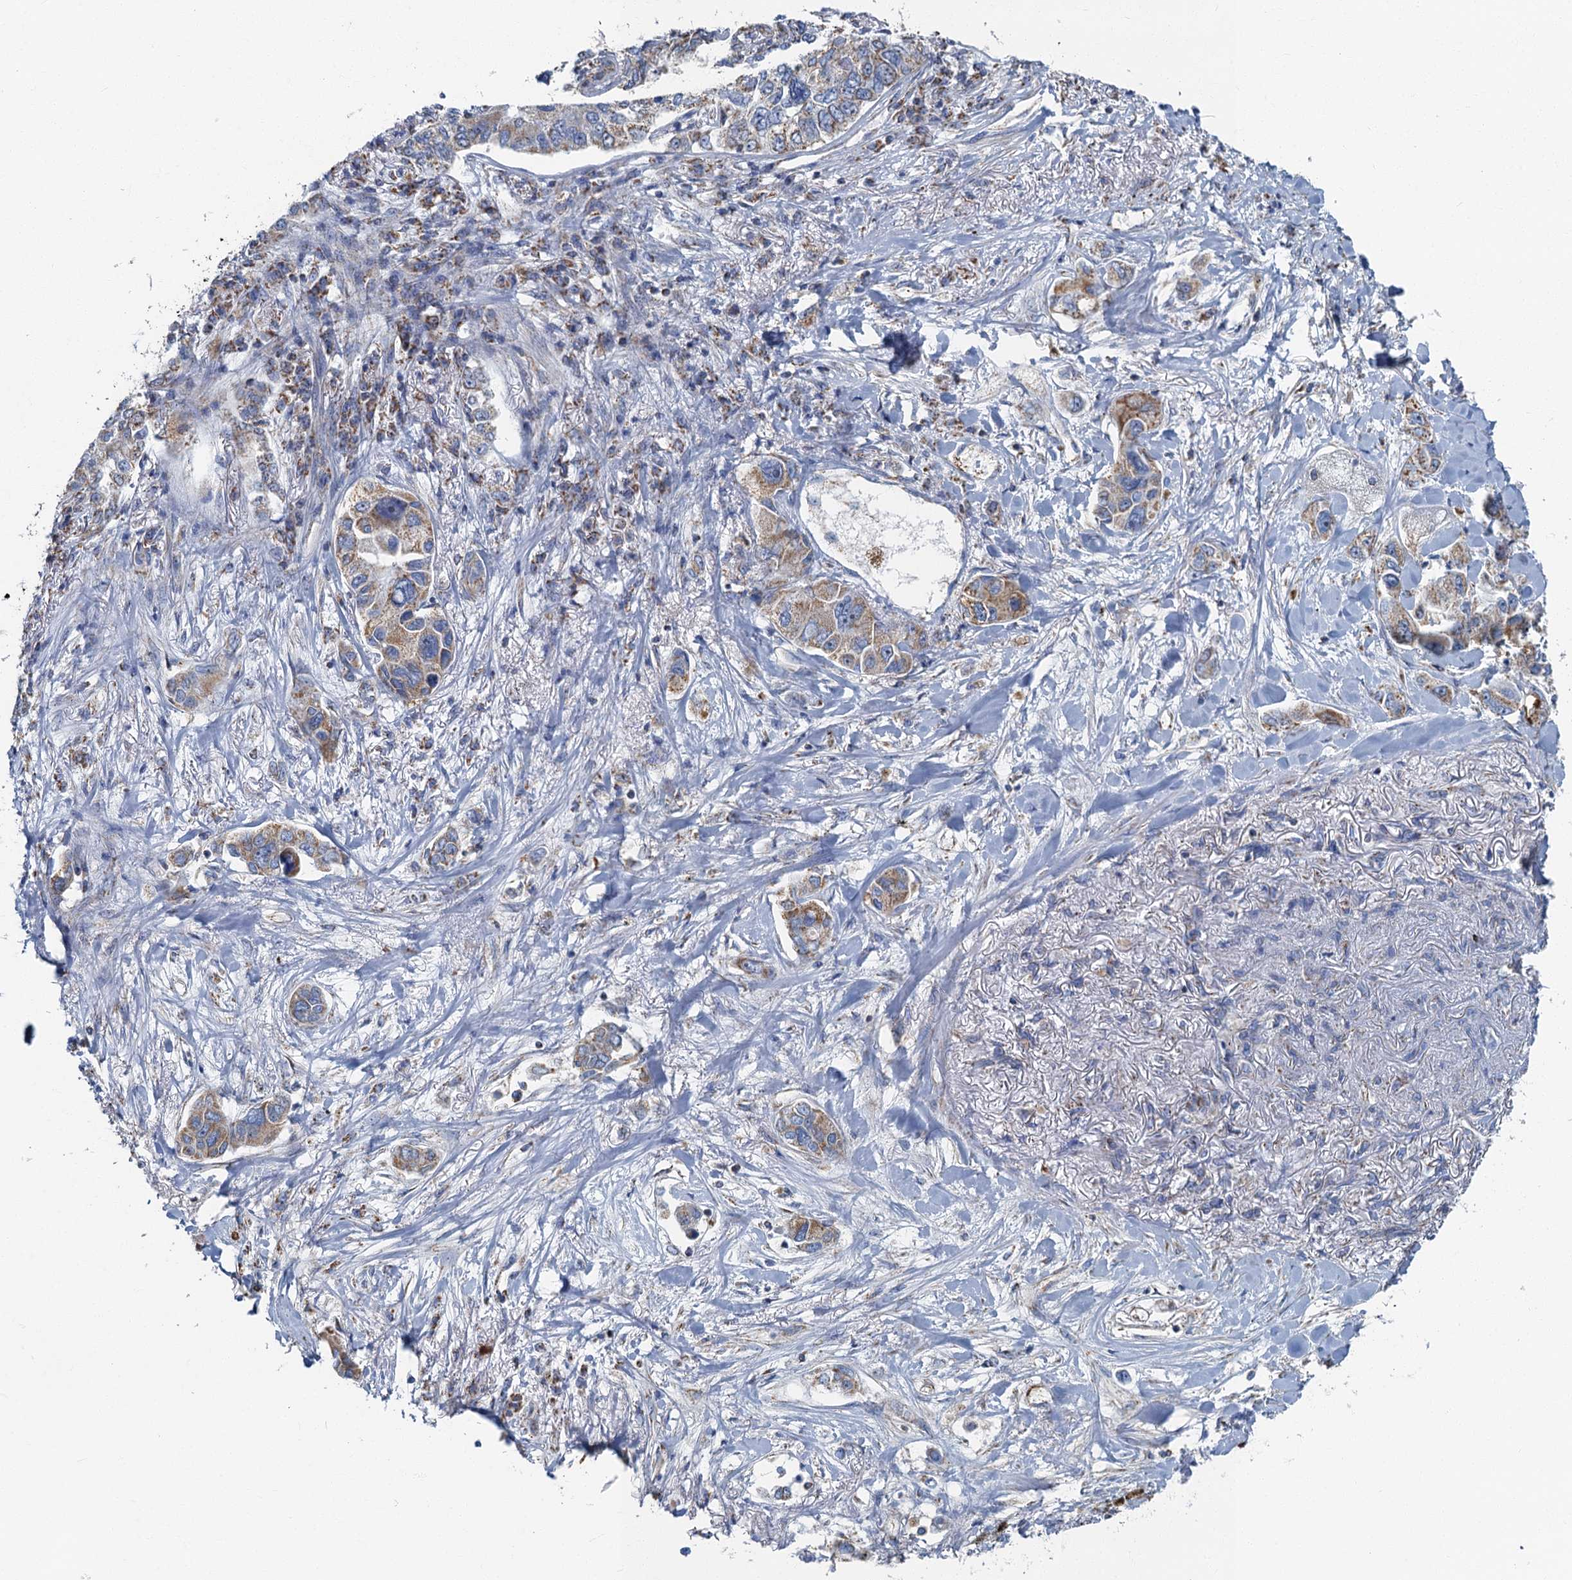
{"staining": {"intensity": "moderate", "quantity": ">75%", "location": "cytoplasmic/membranous"}, "tissue": "lung cancer", "cell_type": "Tumor cells", "image_type": "cancer", "snomed": [{"axis": "morphology", "description": "Adenocarcinoma, NOS"}, {"axis": "topography", "description": "Lung"}], "caption": "The immunohistochemical stain labels moderate cytoplasmic/membranous expression in tumor cells of adenocarcinoma (lung) tissue.", "gene": "RAD9B", "patient": {"sex": "male", "age": 49}}